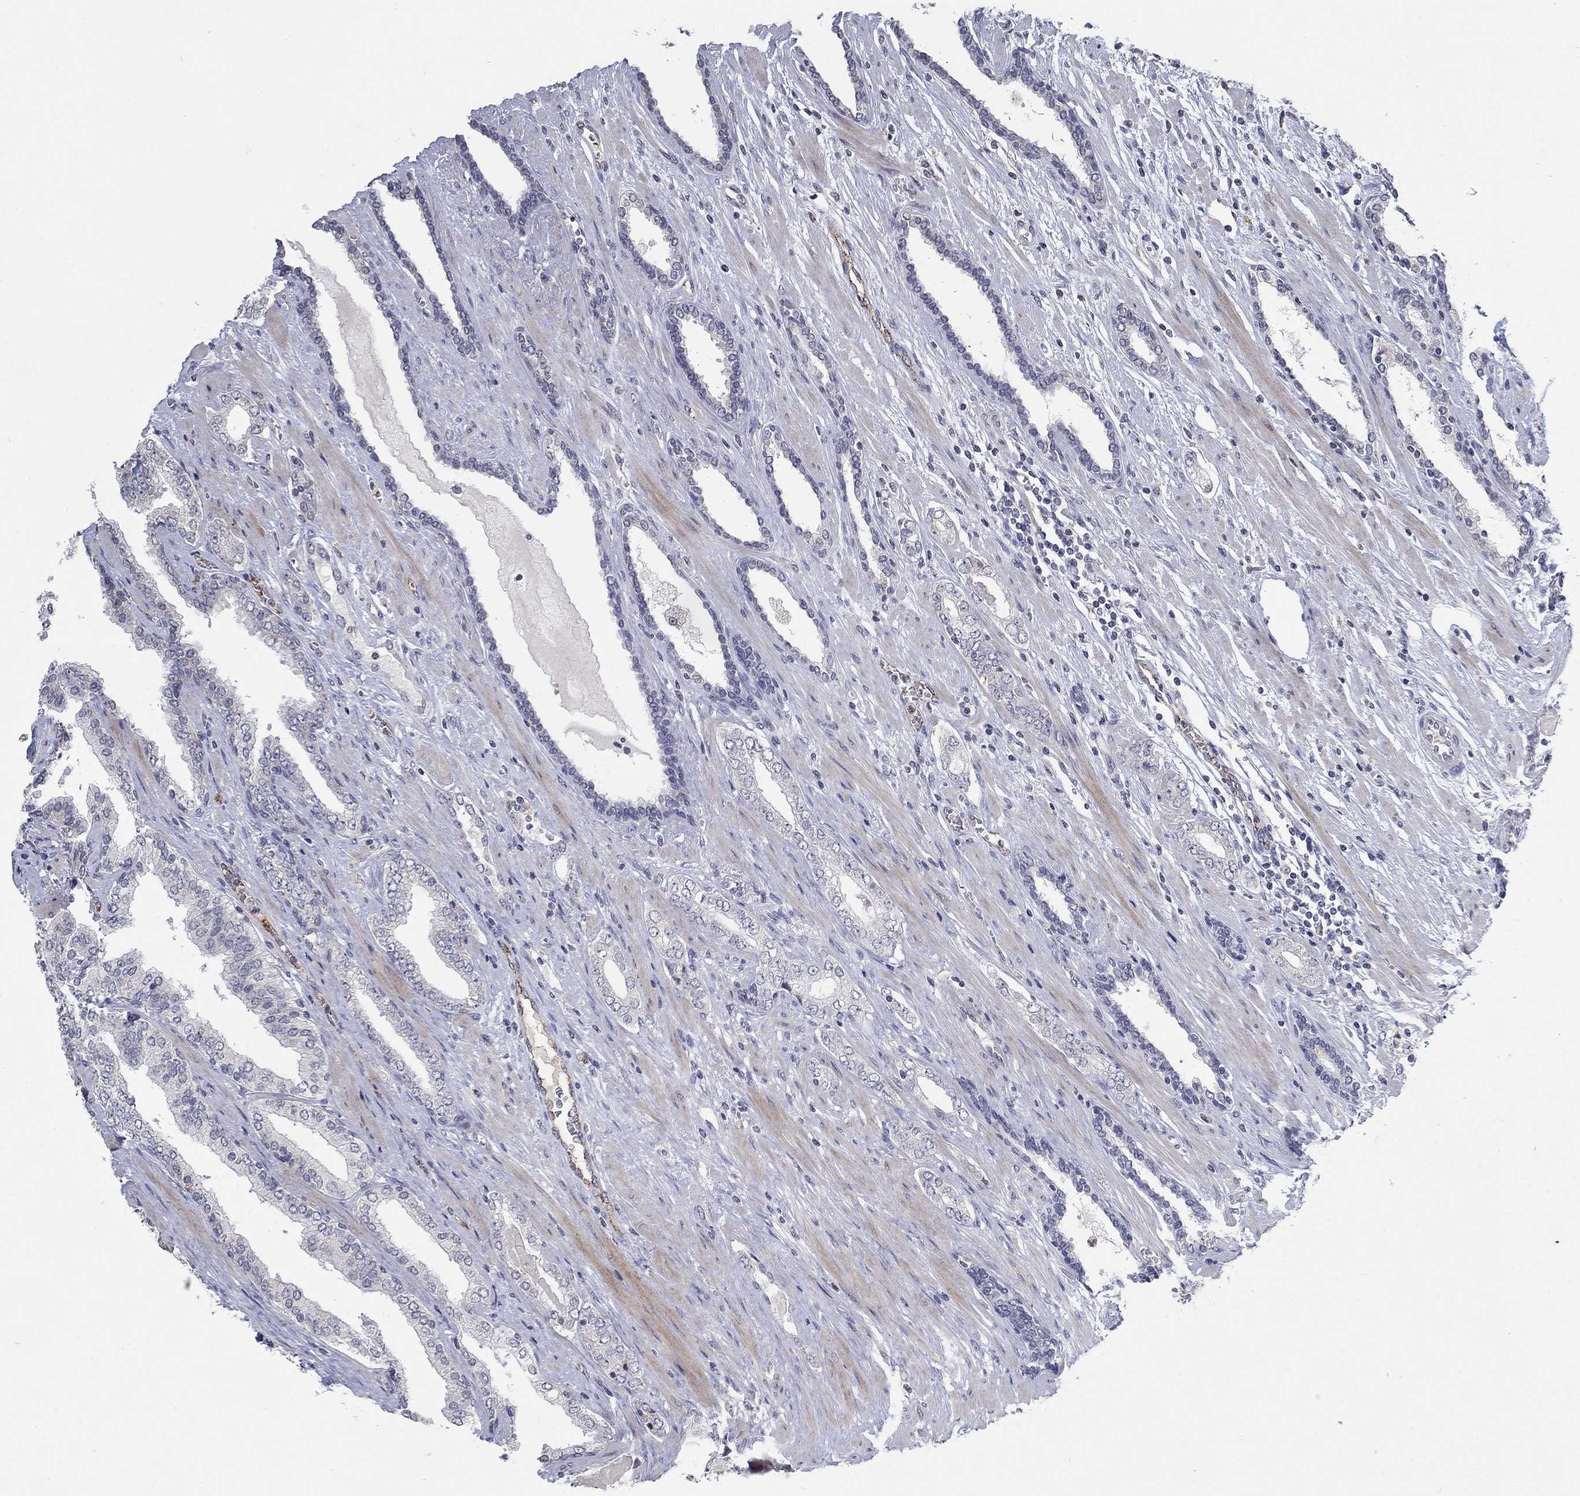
{"staining": {"intensity": "negative", "quantity": "none", "location": "none"}, "tissue": "prostate cancer", "cell_type": "Tumor cells", "image_type": "cancer", "snomed": [{"axis": "morphology", "description": "Adenocarcinoma, Low grade"}, {"axis": "topography", "description": "Prostate and seminal vesicle, NOS"}], "caption": "Protein analysis of prostate cancer demonstrates no significant positivity in tumor cells.", "gene": "TINAG", "patient": {"sex": "male", "age": 61}}